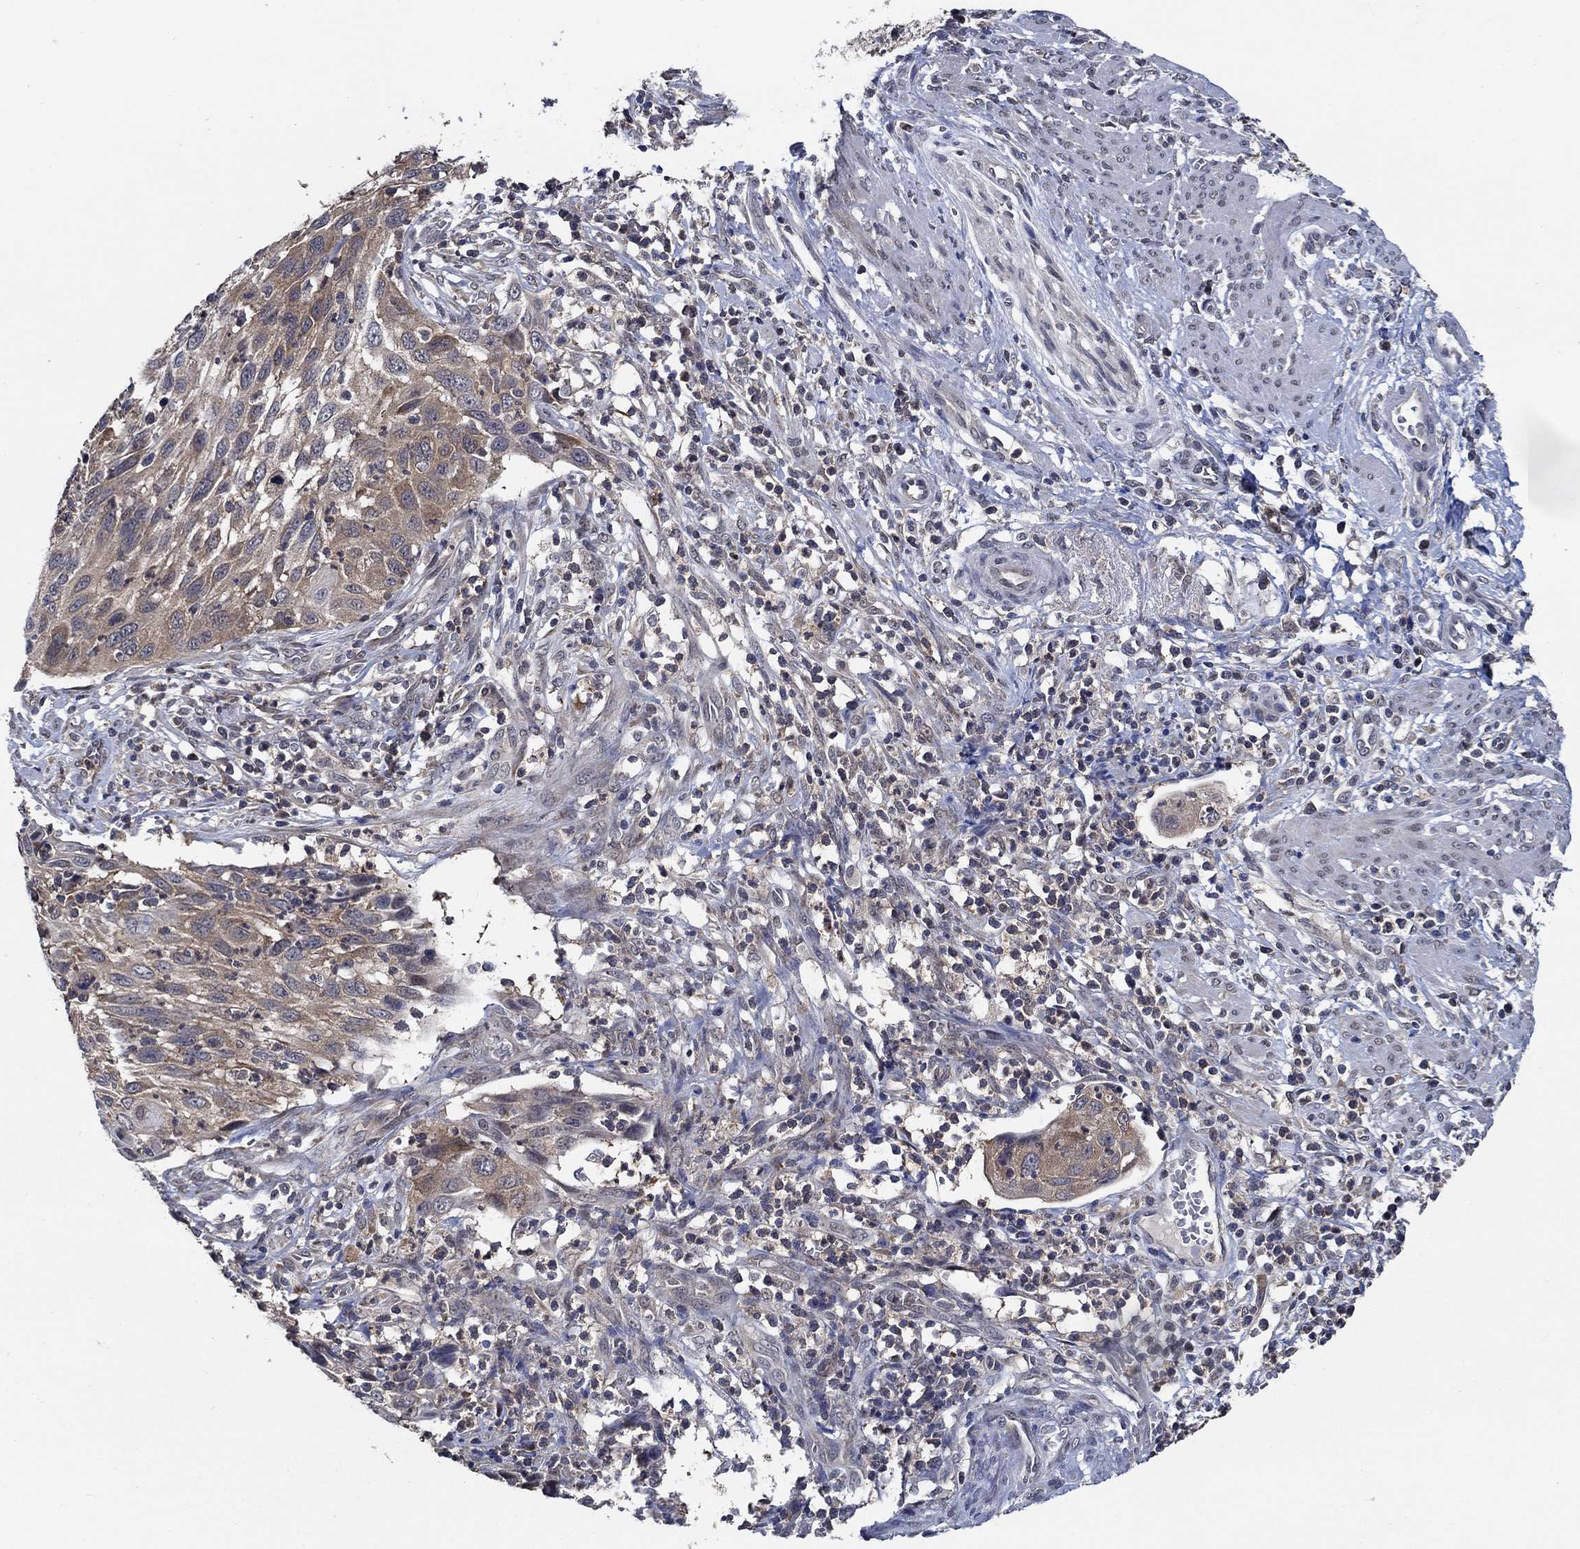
{"staining": {"intensity": "moderate", "quantity": "25%-75%", "location": "cytoplasmic/membranous"}, "tissue": "cervical cancer", "cell_type": "Tumor cells", "image_type": "cancer", "snomed": [{"axis": "morphology", "description": "Squamous cell carcinoma, NOS"}, {"axis": "topography", "description": "Cervix"}], "caption": "Immunohistochemical staining of human squamous cell carcinoma (cervical) exhibits medium levels of moderate cytoplasmic/membranous protein staining in approximately 25%-75% of tumor cells.", "gene": "DACT1", "patient": {"sex": "female", "age": 70}}